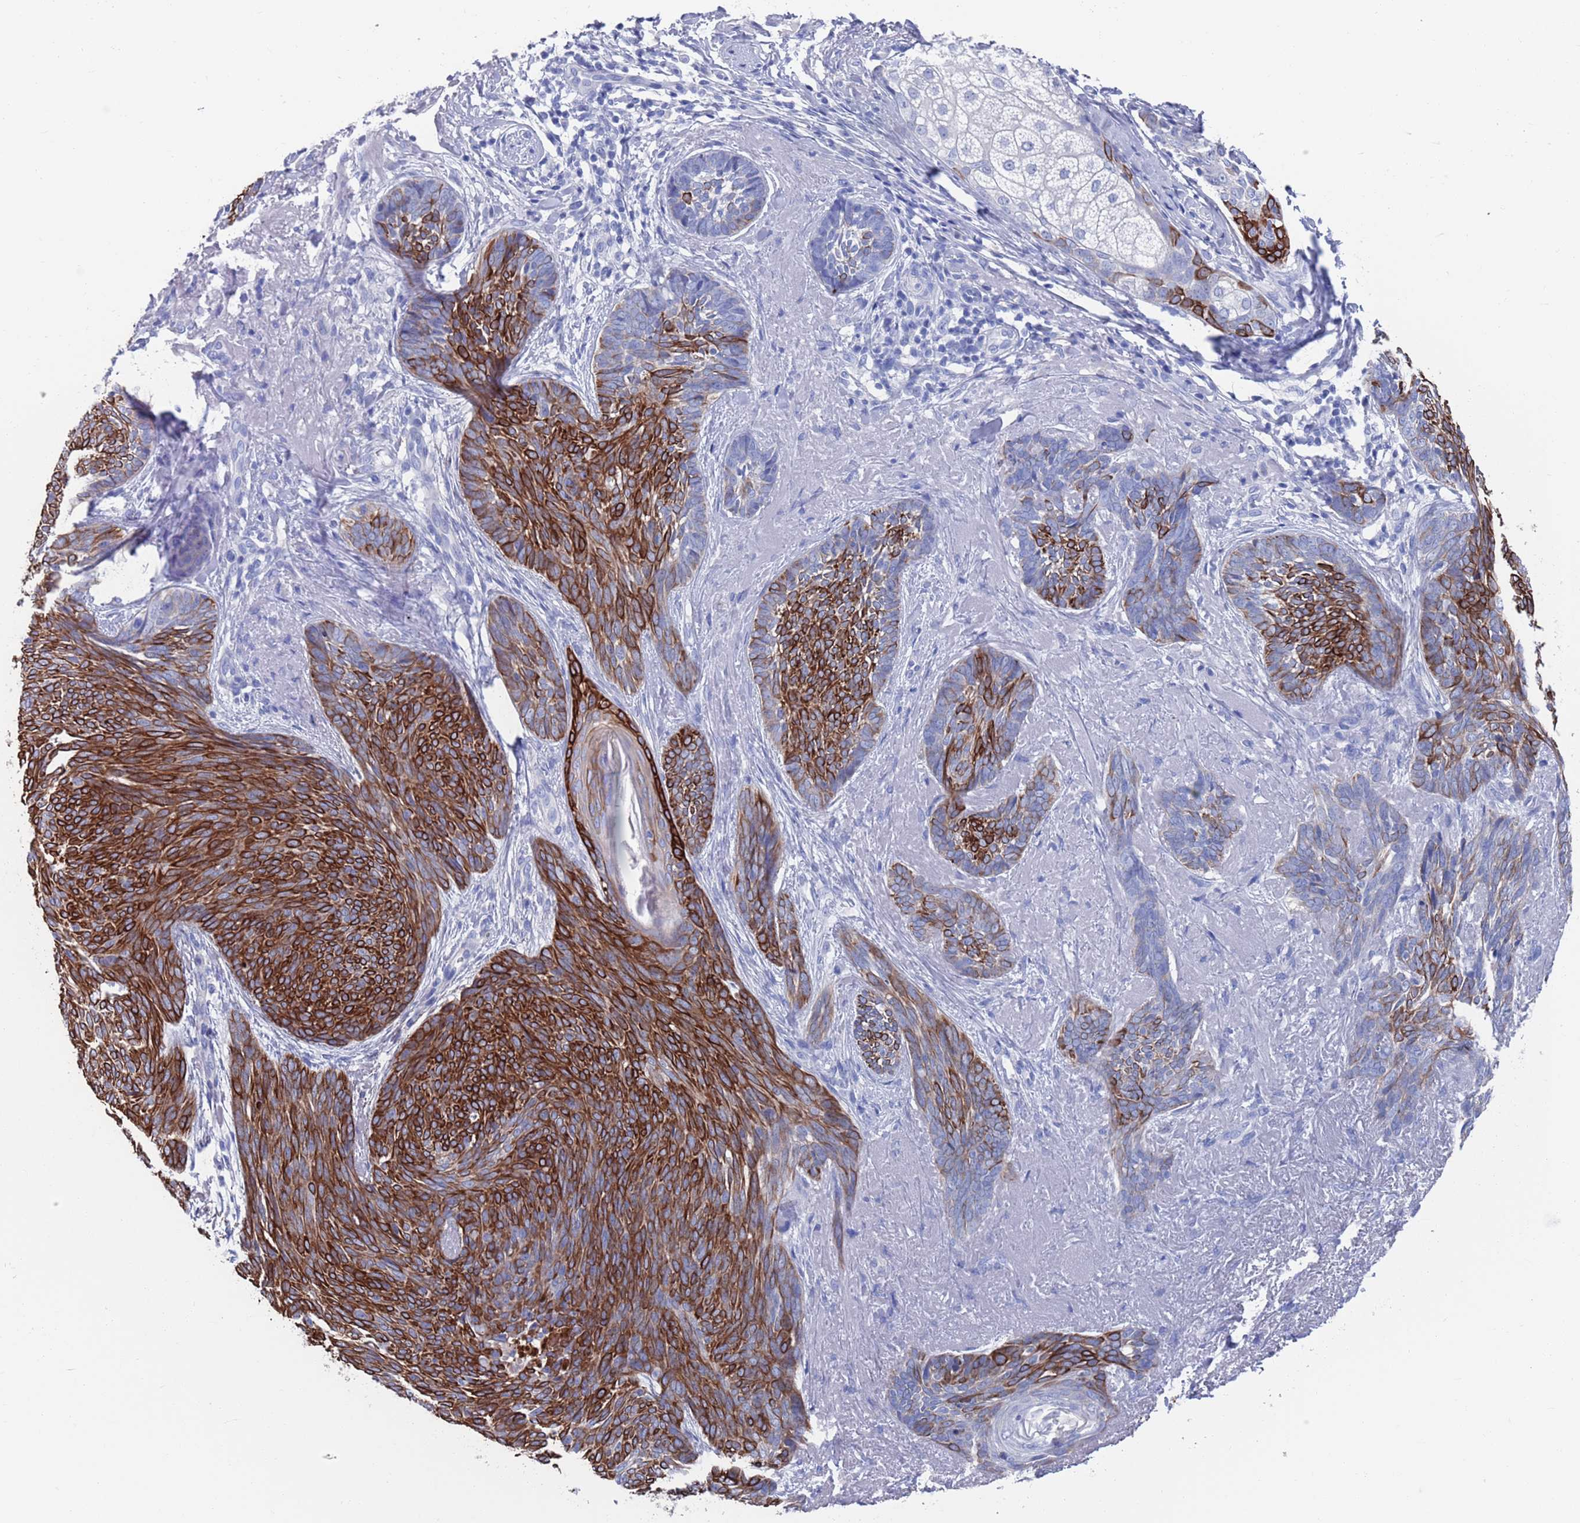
{"staining": {"intensity": "strong", "quantity": "25%-75%", "location": "cytoplasmic/membranous"}, "tissue": "skin cancer", "cell_type": "Tumor cells", "image_type": "cancer", "snomed": [{"axis": "morphology", "description": "Basal cell carcinoma"}, {"axis": "topography", "description": "Skin"}], "caption": "About 25%-75% of tumor cells in skin basal cell carcinoma demonstrate strong cytoplasmic/membranous protein expression as visualized by brown immunohistochemical staining.", "gene": "MTMR2", "patient": {"sex": "female", "age": 86}}